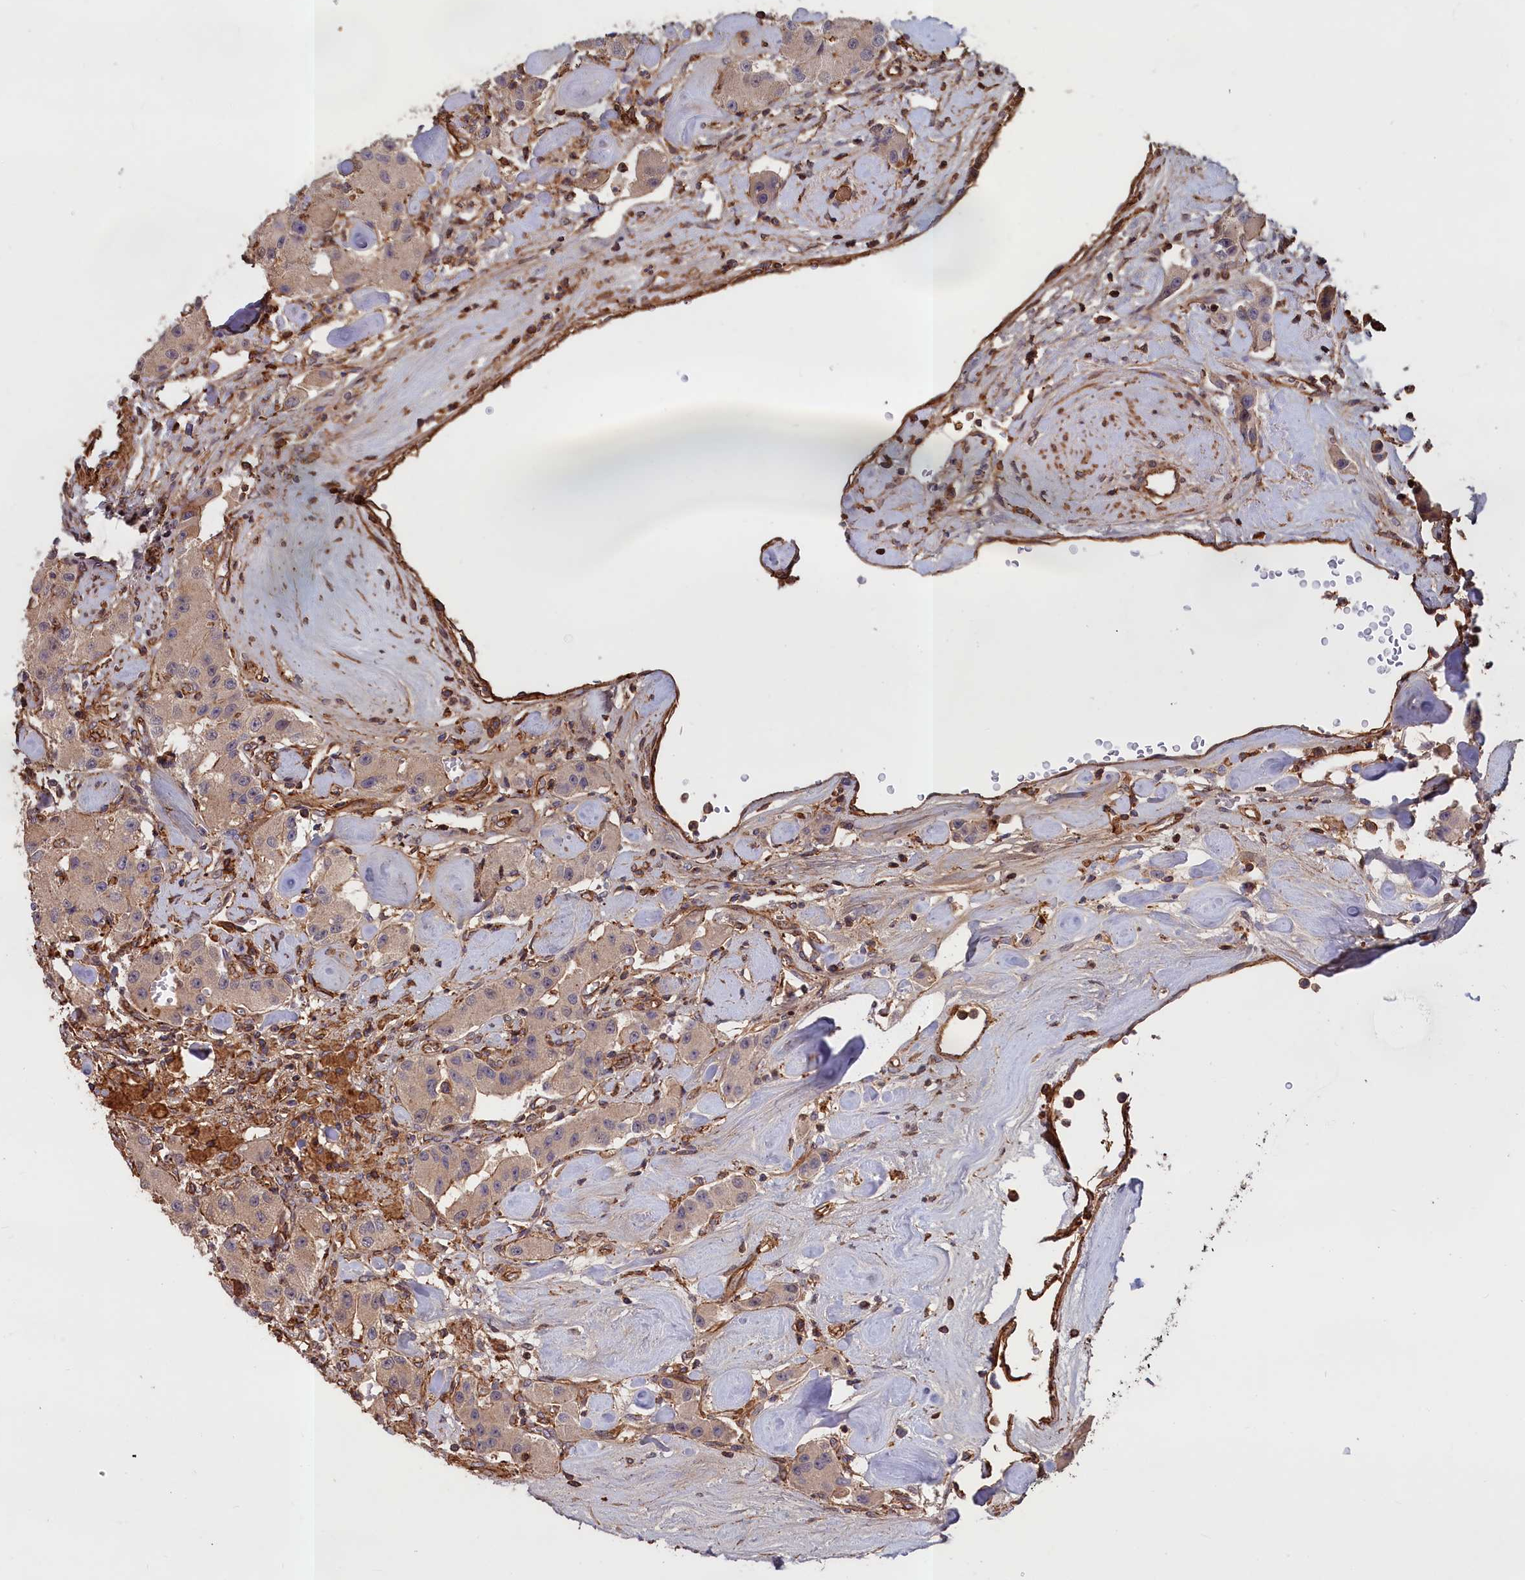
{"staining": {"intensity": "weak", "quantity": ">75%", "location": "cytoplasmic/membranous"}, "tissue": "carcinoid", "cell_type": "Tumor cells", "image_type": "cancer", "snomed": [{"axis": "morphology", "description": "Carcinoid, malignant, NOS"}, {"axis": "topography", "description": "Pancreas"}], "caption": "Brown immunohistochemical staining in carcinoid (malignant) reveals weak cytoplasmic/membranous staining in about >75% of tumor cells. The protein of interest is shown in brown color, while the nuclei are stained blue.", "gene": "ANKRD27", "patient": {"sex": "male", "age": 41}}